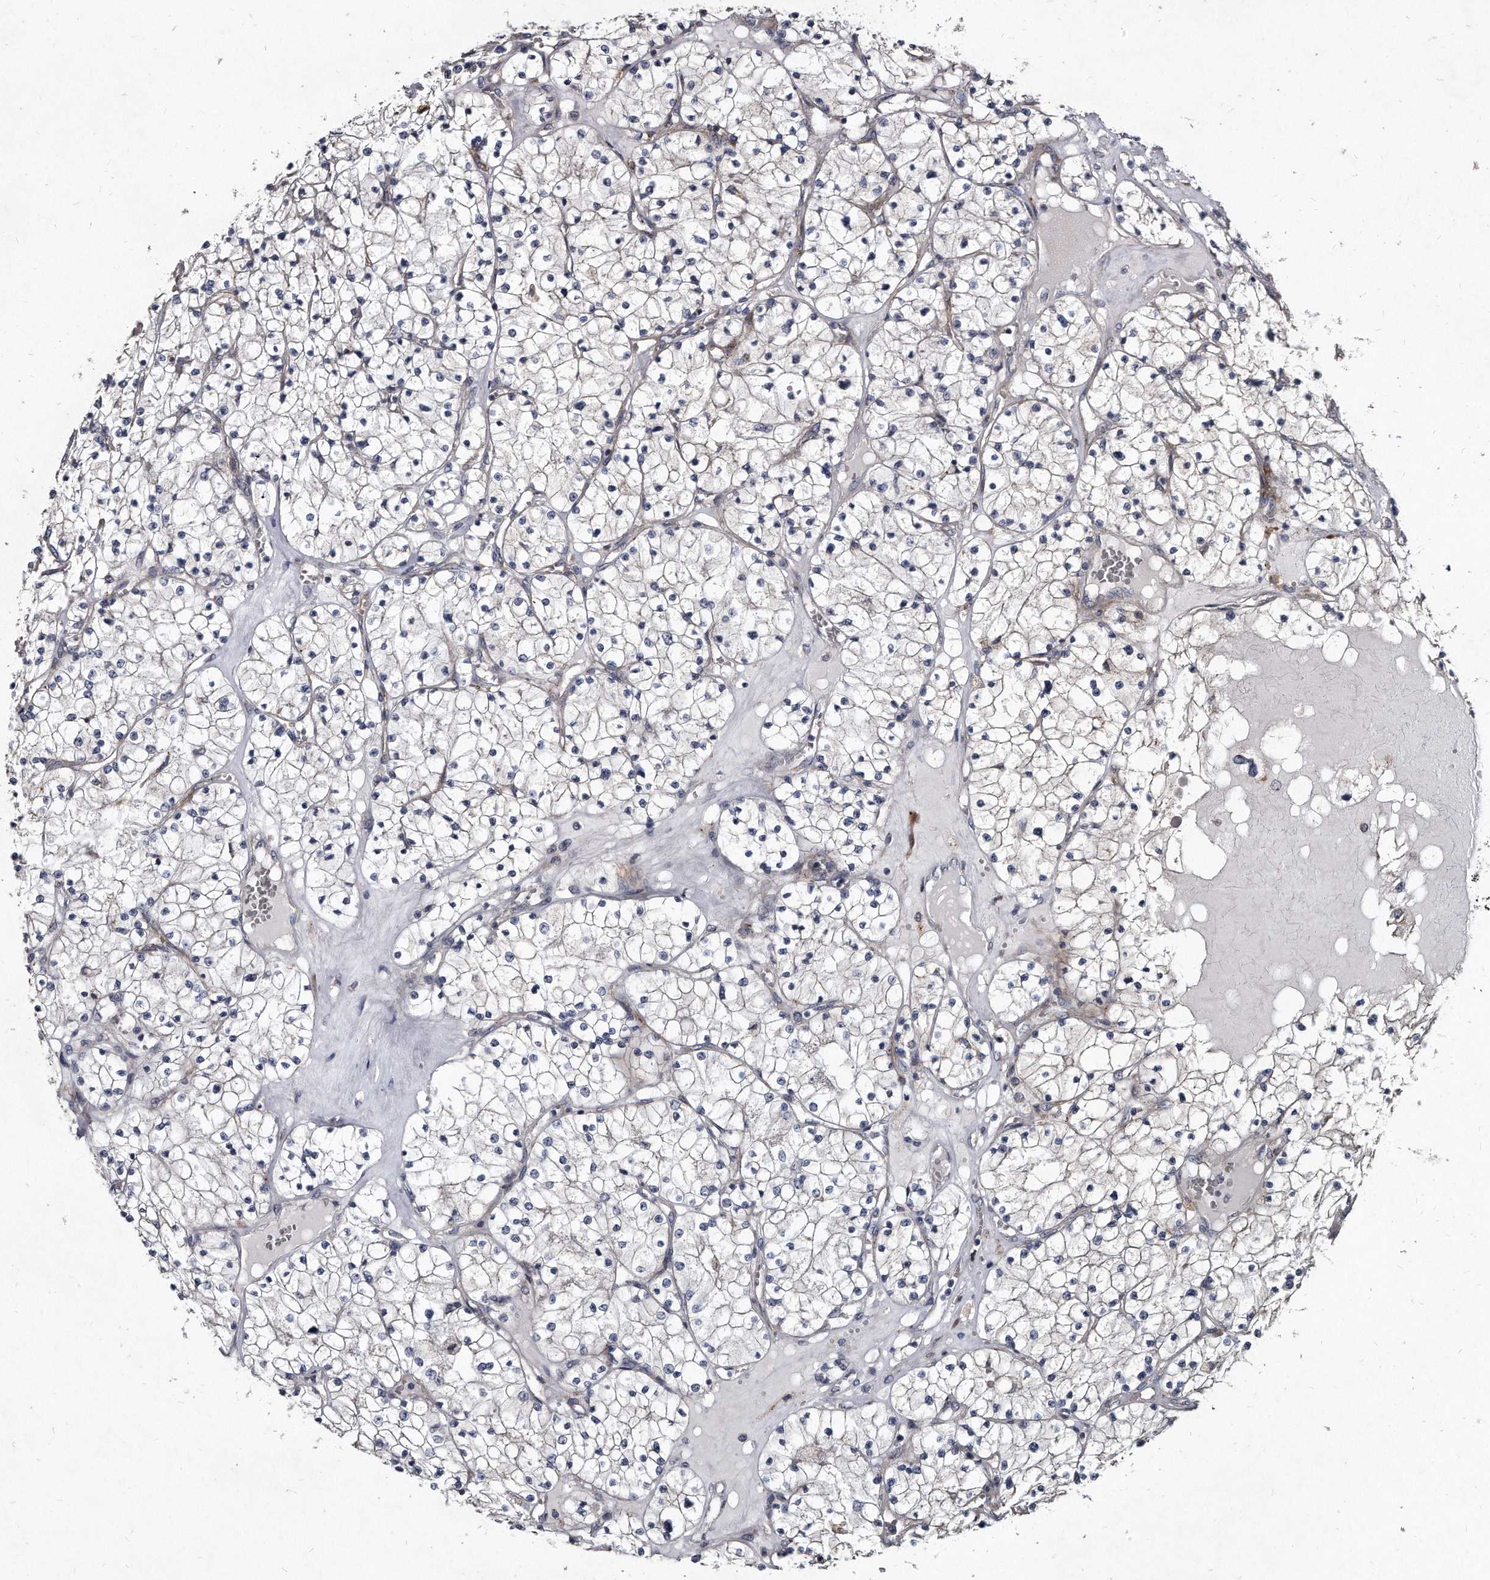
{"staining": {"intensity": "negative", "quantity": "none", "location": "none"}, "tissue": "renal cancer", "cell_type": "Tumor cells", "image_type": "cancer", "snomed": [{"axis": "morphology", "description": "Normal tissue, NOS"}, {"axis": "morphology", "description": "Adenocarcinoma, NOS"}, {"axis": "topography", "description": "Kidney"}], "caption": "This photomicrograph is of renal cancer stained with immunohistochemistry (IHC) to label a protein in brown with the nuclei are counter-stained blue. There is no positivity in tumor cells.", "gene": "KLHDC3", "patient": {"sex": "male", "age": 68}}